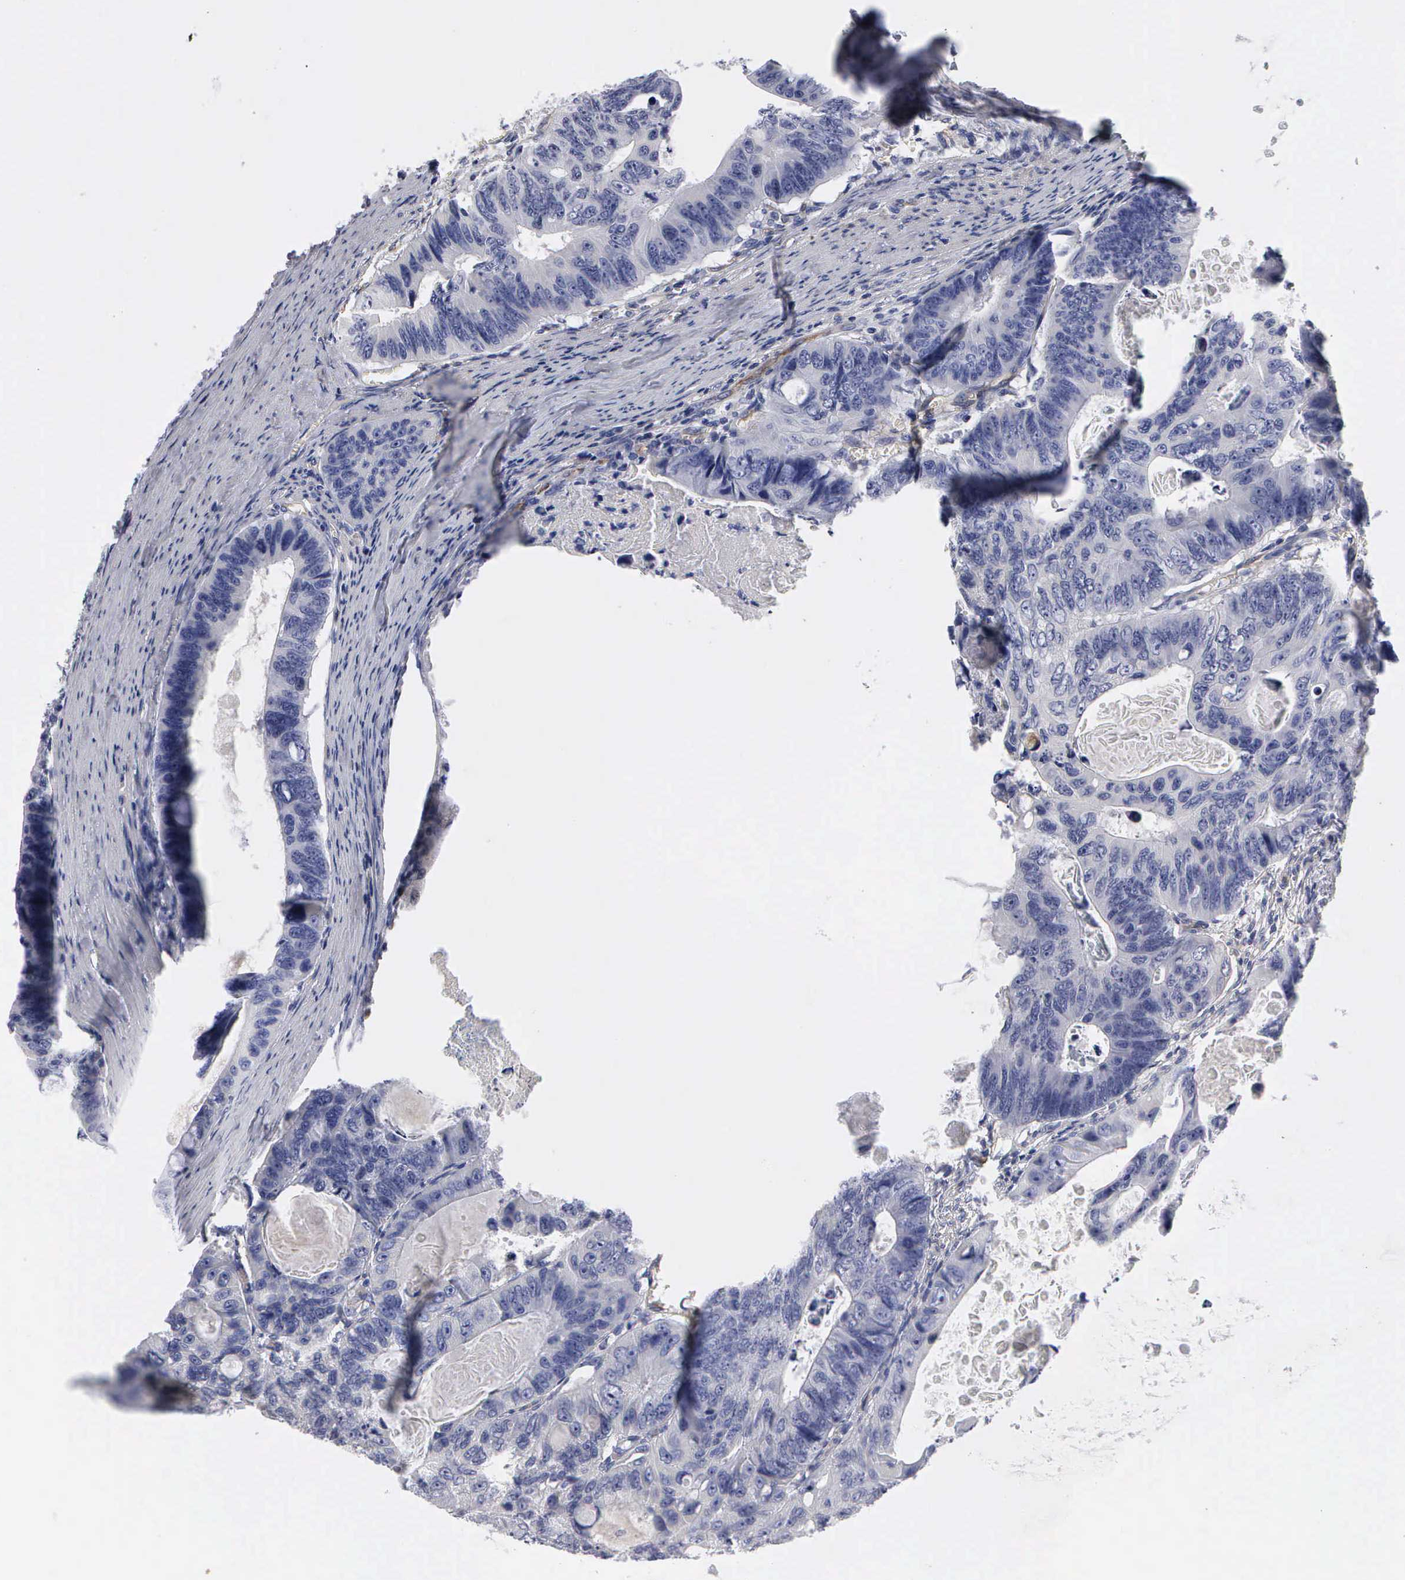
{"staining": {"intensity": "negative", "quantity": "none", "location": "none"}, "tissue": "colorectal cancer", "cell_type": "Tumor cells", "image_type": "cancer", "snomed": [{"axis": "morphology", "description": "Adenocarcinoma, NOS"}, {"axis": "topography", "description": "Colon"}], "caption": "High power microscopy histopathology image of an IHC image of colorectal cancer (adenocarcinoma), revealing no significant positivity in tumor cells.", "gene": "RDX", "patient": {"sex": "female", "age": 55}}